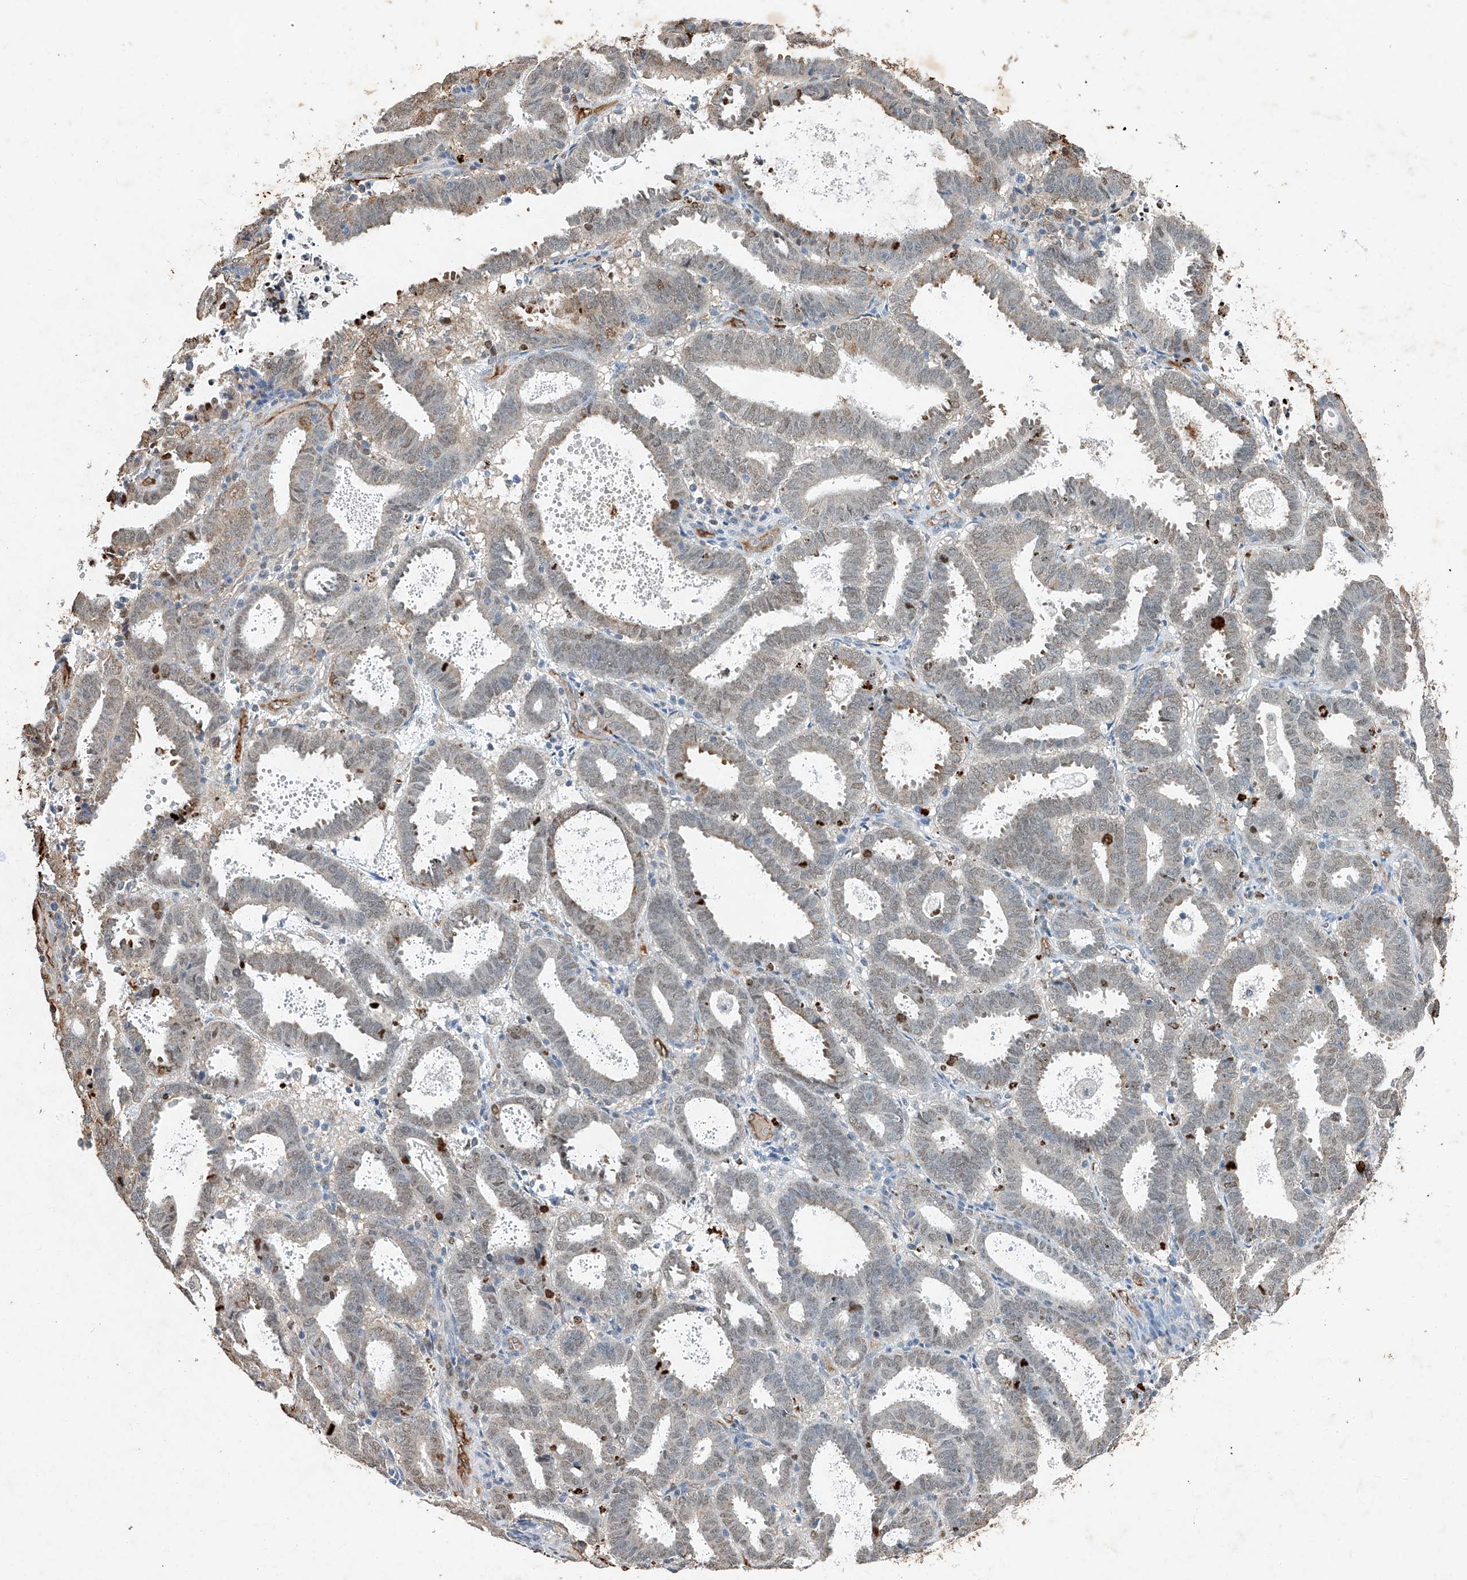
{"staining": {"intensity": "moderate", "quantity": "<25%", "location": "cytoplasmic/membranous"}, "tissue": "endometrial cancer", "cell_type": "Tumor cells", "image_type": "cancer", "snomed": [{"axis": "morphology", "description": "Adenocarcinoma, NOS"}, {"axis": "topography", "description": "Uterus"}], "caption": "Immunohistochemical staining of endometrial cancer (adenocarcinoma) reveals moderate cytoplasmic/membranous protein positivity in approximately <25% of tumor cells. Using DAB (brown) and hematoxylin (blue) stains, captured at high magnification using brightfield microscopy.", "gene": "CTDP1", "patient": {"sex": "female", "age": 83}}